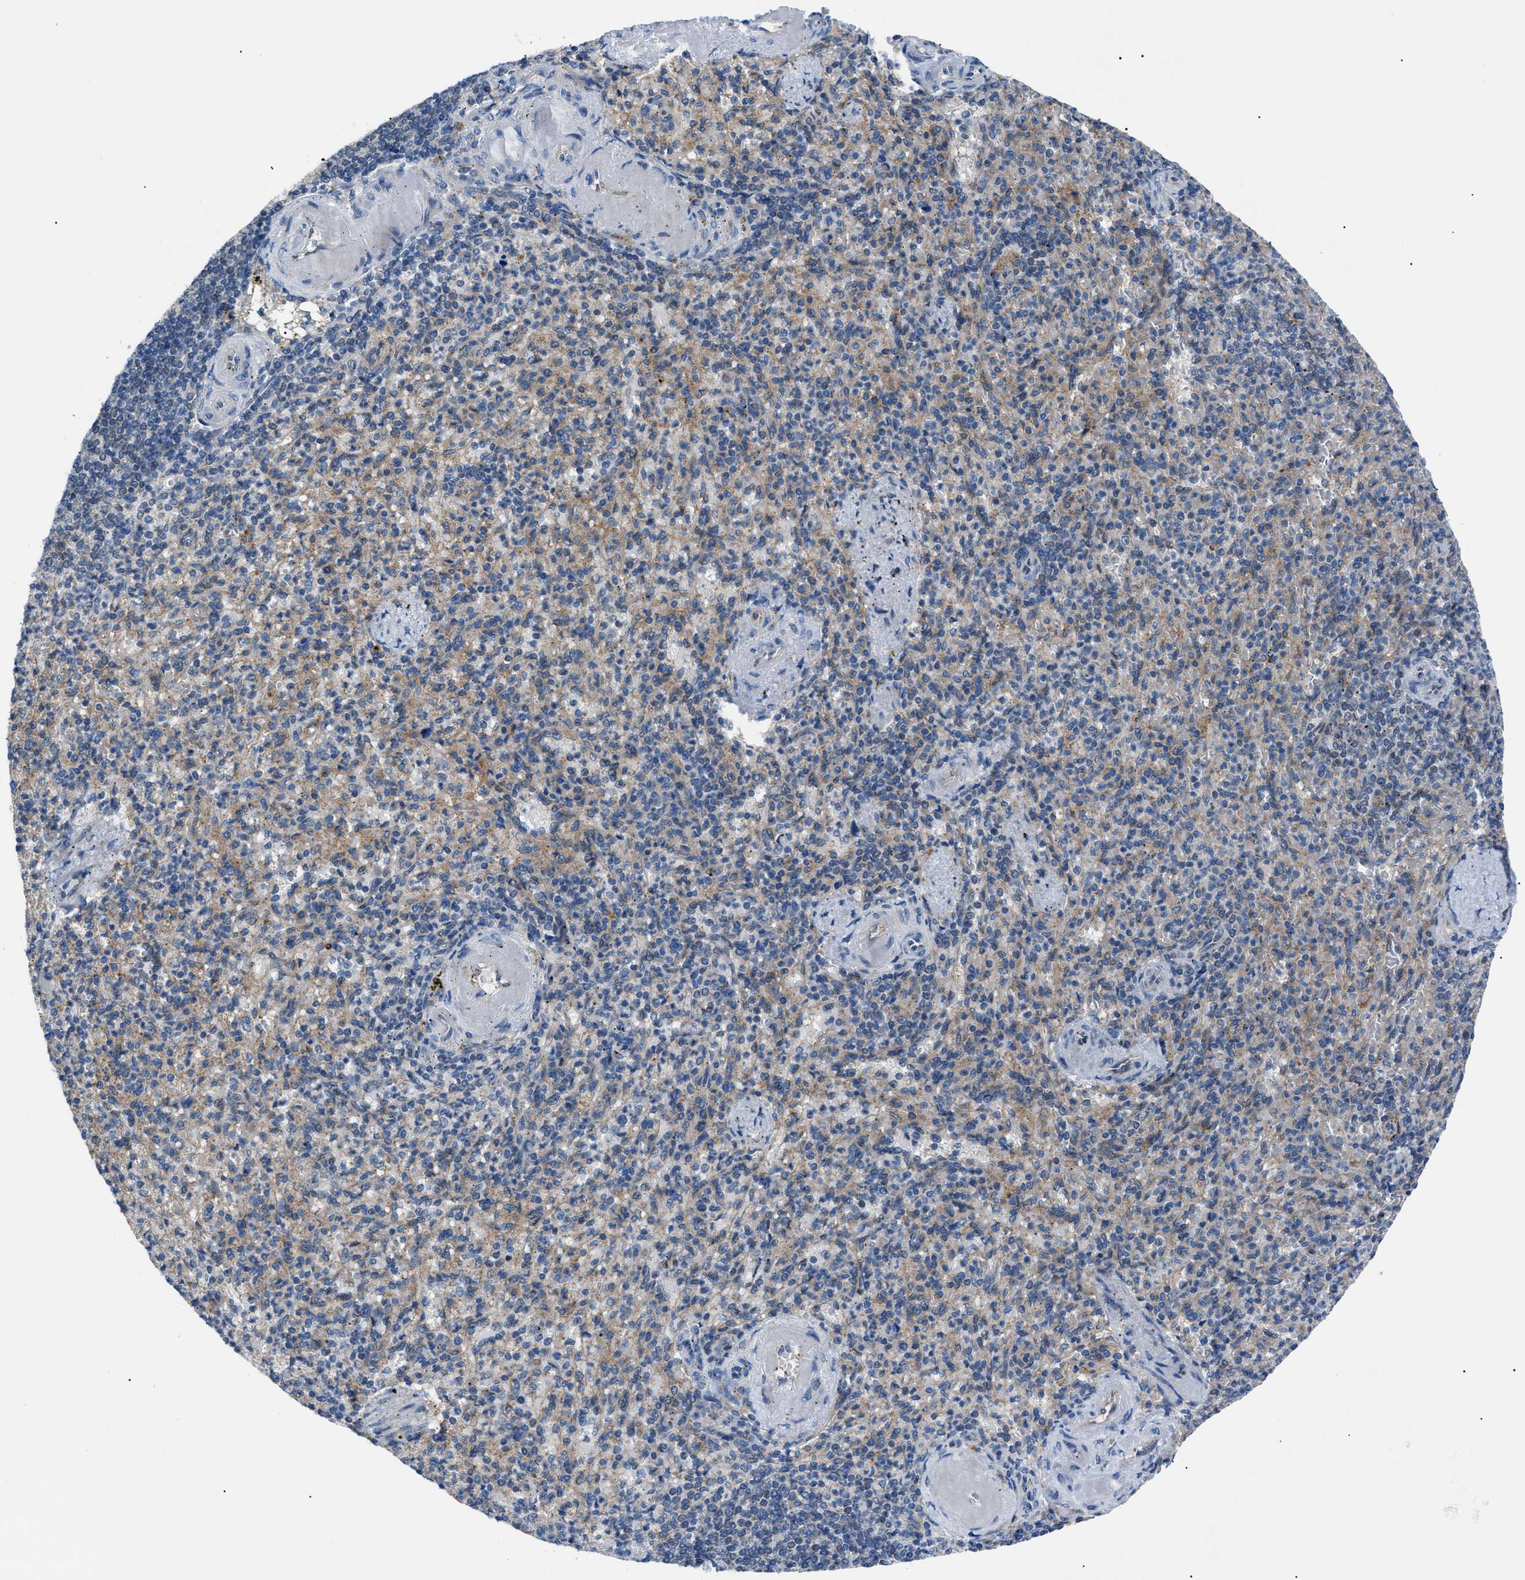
{"staining": {"intensity": "weak", "quantity": "25%-75%", "location": "cytoplasmic/membranous"}, "tissue": "spleen", "cell_type": "Cells in red pulp", "image_type": "normal", "snomed": [{"axis": "morphology", "description": "Normal tissue, NOS"}, {"axis": "topography", "description": "Spleen"}], "caption": "Immunohistochemistry (IHC) (DAB (3,3'-diaminobenzidine)) staining of normal spleen exhibits weak cytoplasmic/membranous protein staining in about 25%-75% of cells in red pulp.", "gene": "ZDHHC24", "patient": {"sex": "female", "age": 74}}